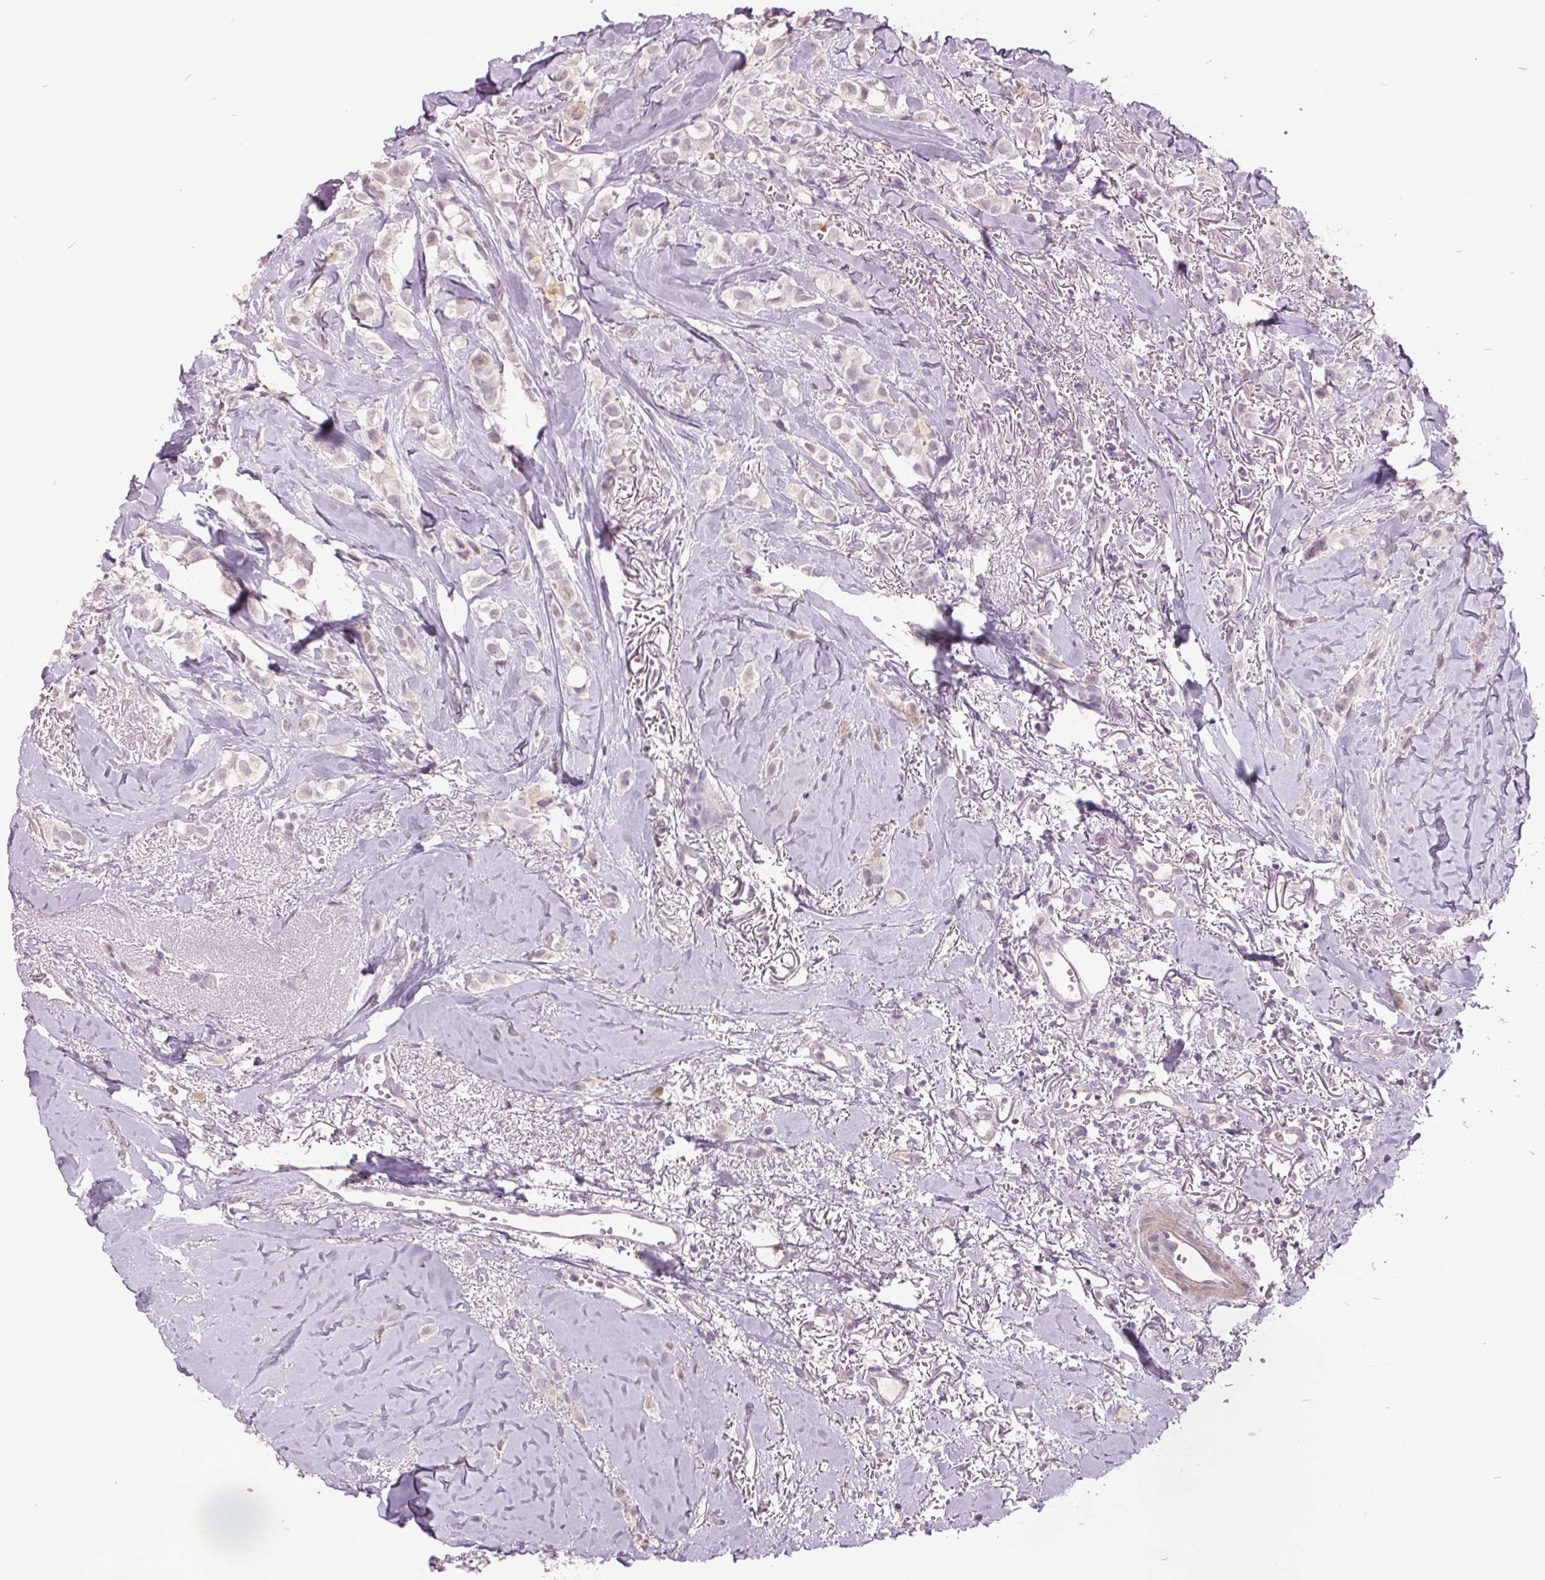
{"staining": {"intensity": "negative", "quantity": "none", "location": "none"}, "tissue": "breast cancer", "cell_type": "Tumor cells", "image_type": "cancer", "snomed": [{"axis": "morphology", "description": "Duct carcinoma"}, {"axis": "topography", "description": "Breast"}], "caption": "DAB (3,3'-diaminobenzidine) immunohistochemical staining of breast intraductal carcinoma shows no significant staining in tumor cells.", "gene": "C2orf16", "patient": {"sex": "female", "age": 85}}